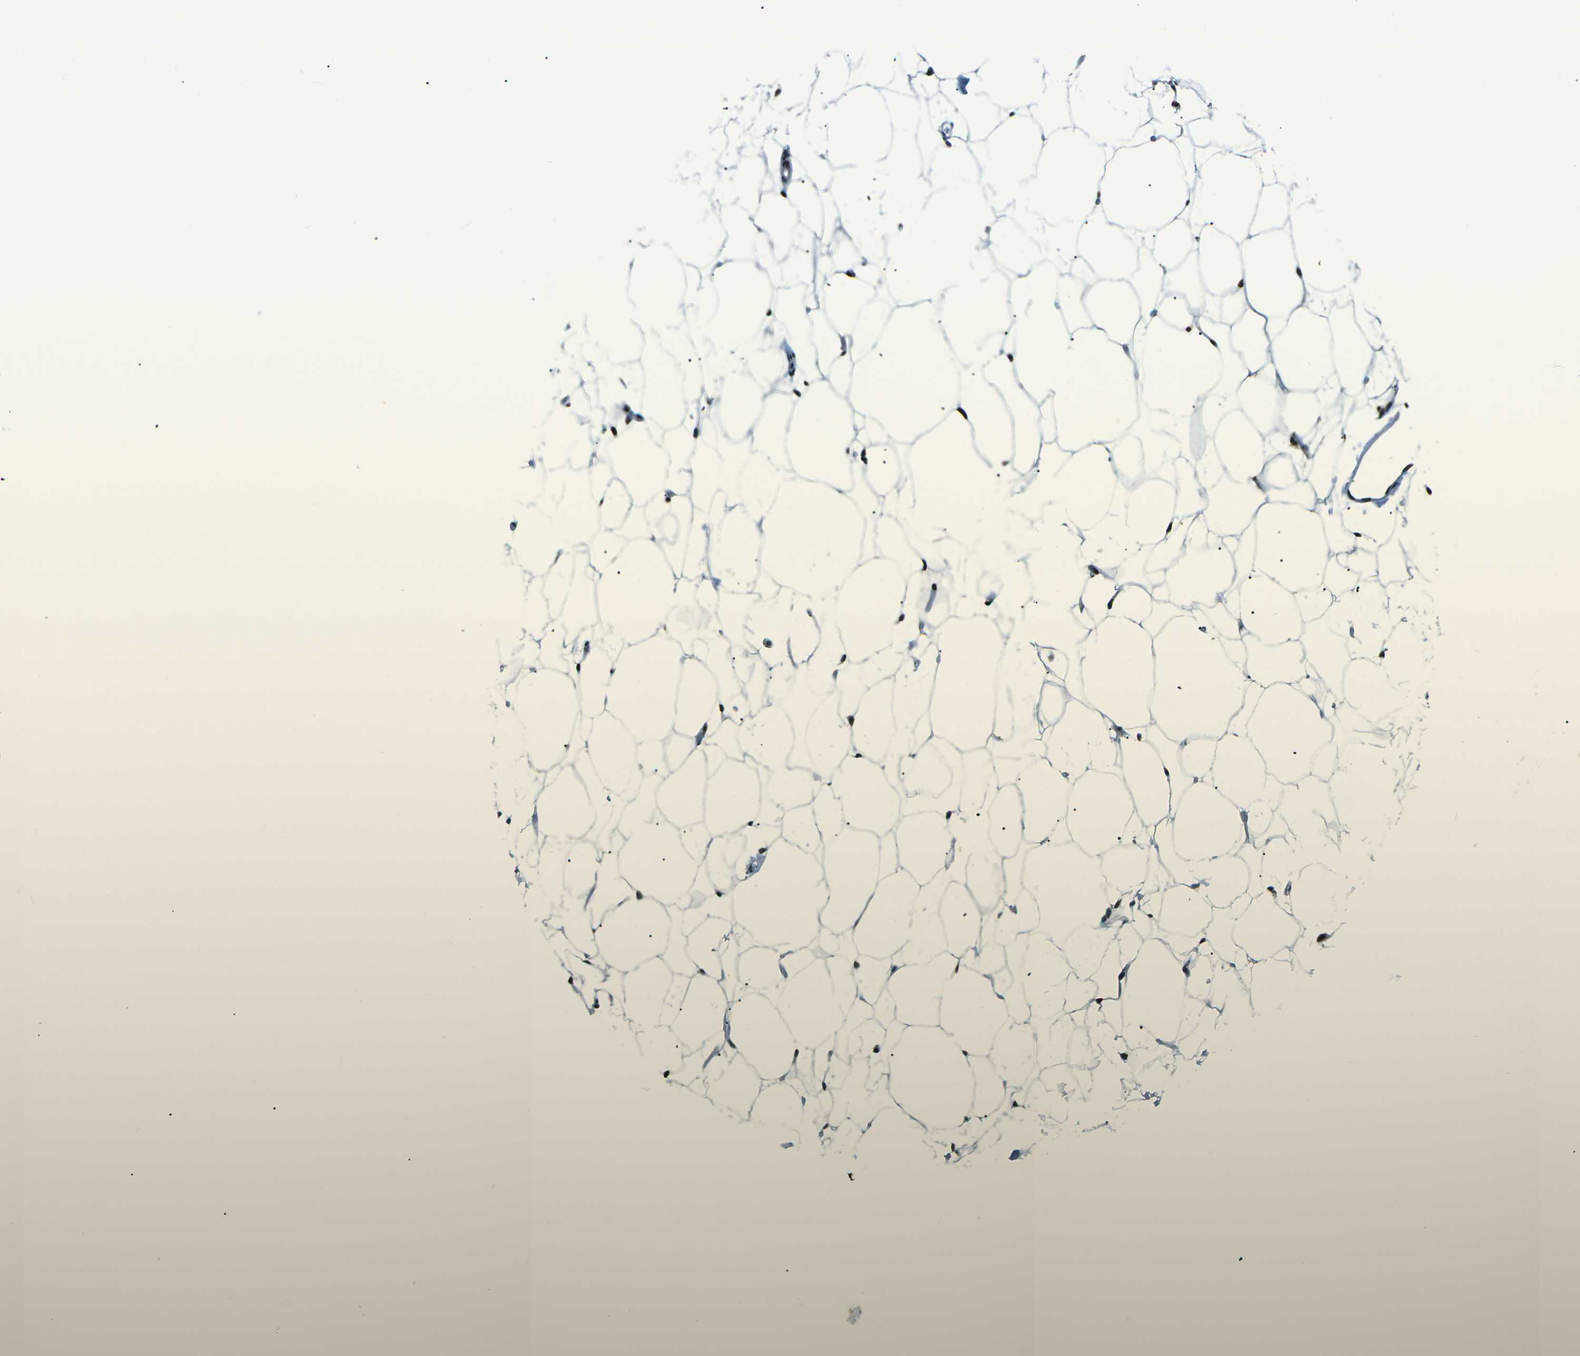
{"staining": {"intensity": "moderate", "quantity": ">75%", "location": "nuclear"}, "tissue": "adipose tissue", "cell_type": "Adipocytes", "image_type": "normal", "snomed": [{"axis": "morphology", "description": "Normal tissue, NOS"}, {"axis": "topography", "description": "Breast"}, {"axis": "topography", "description": "Soft tissue"}], "caption": "This is a photomicrograph of IHC staining of normal adipose tissue, which shows moderate staining in the nuclear of adipocytes.", "gene": "RBL2", "patient": {"sex": "female", "age": 75}}